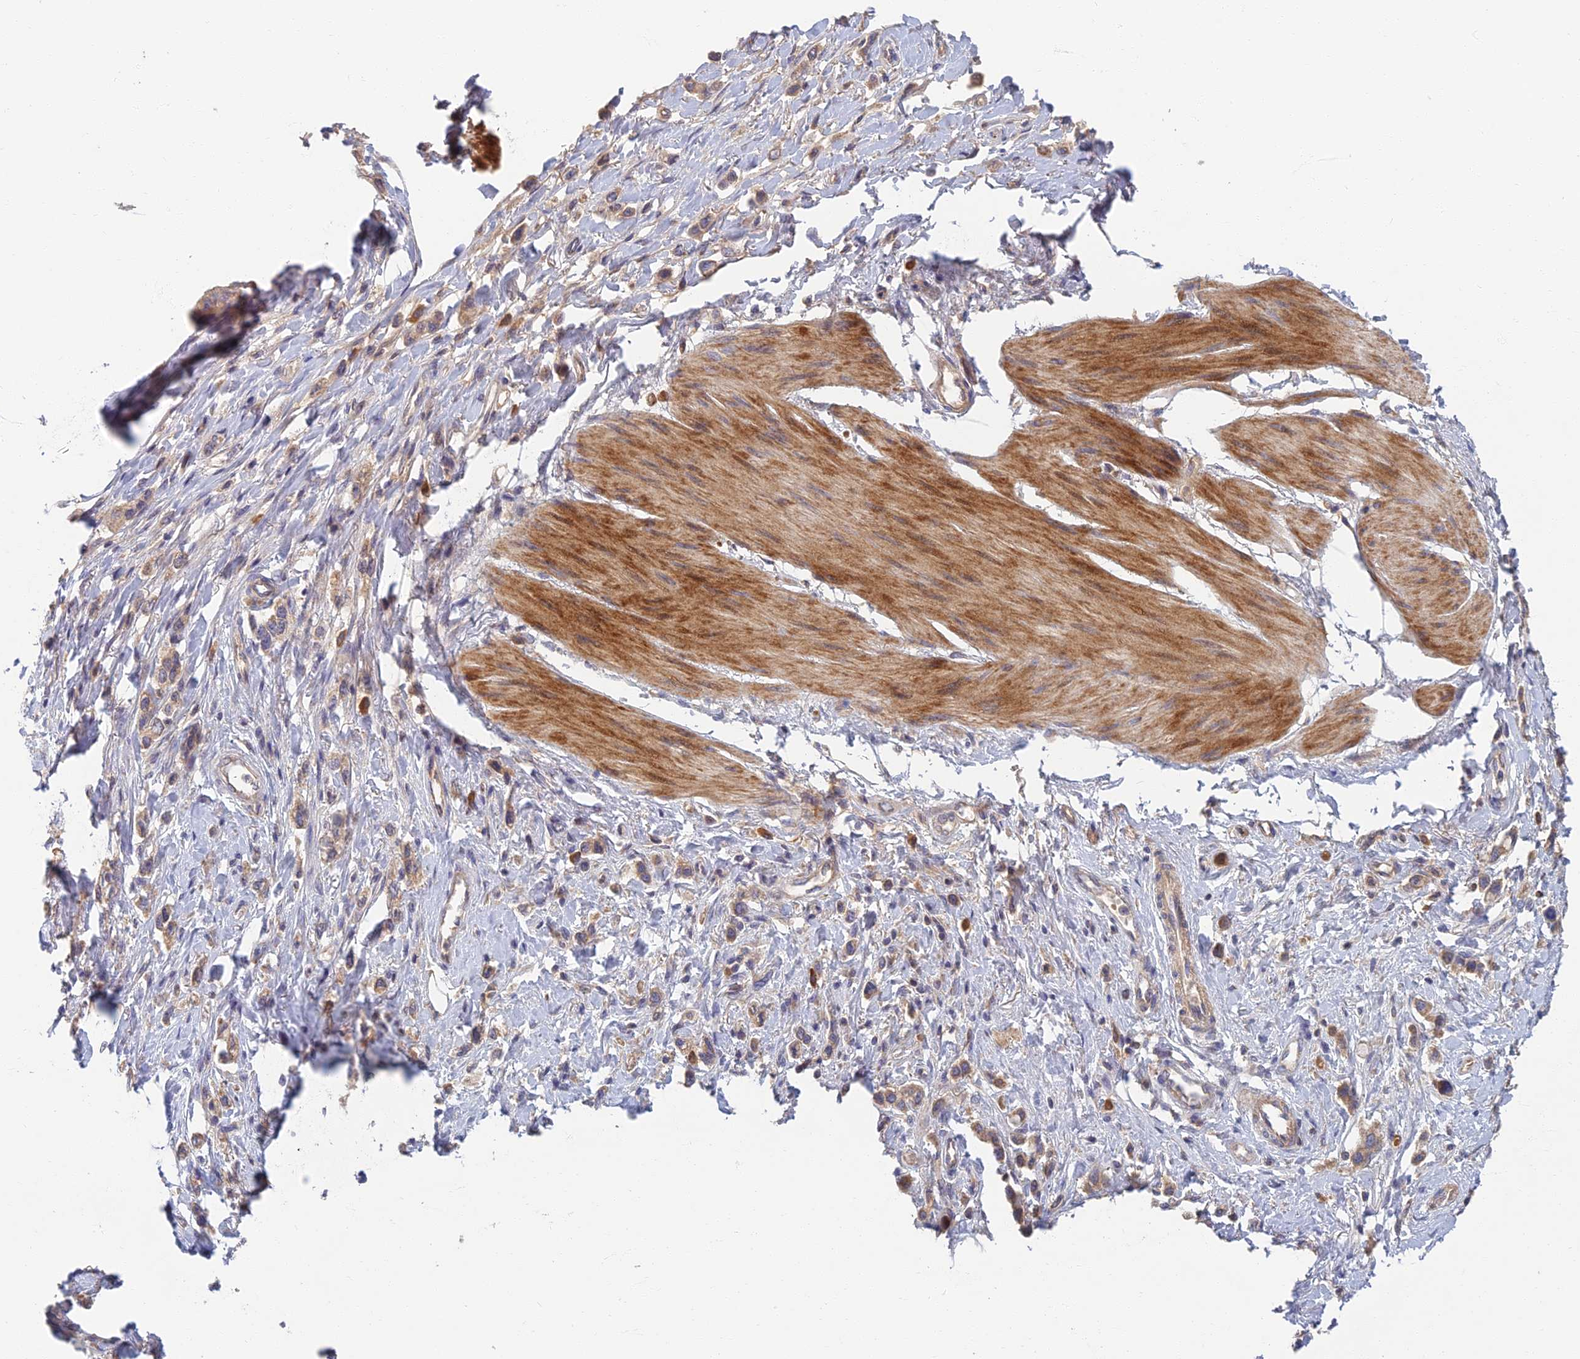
{"staining": {"intensity": "weak", "quantity": "25%-75%", "location": "cytoplasmic/membranous"}, "tissue": "stomach cancer", "cell_type": "Tumor cells", "image_type": "cancer", "snomed": [{"axis": "morphology", "description": "Adenocarcinoma, NOS"}, {"axis": "topography", "description": "Stomach"}], "caption": "Protein positivity by immunohistochemistry exhibits weak cytoplasmic/membranous expression in approximately 25%-75% of tumor cells in adenocarcinoma (stomach).", "gene": "SOGA1", "patient": {"sex": "female", "age": 65}}